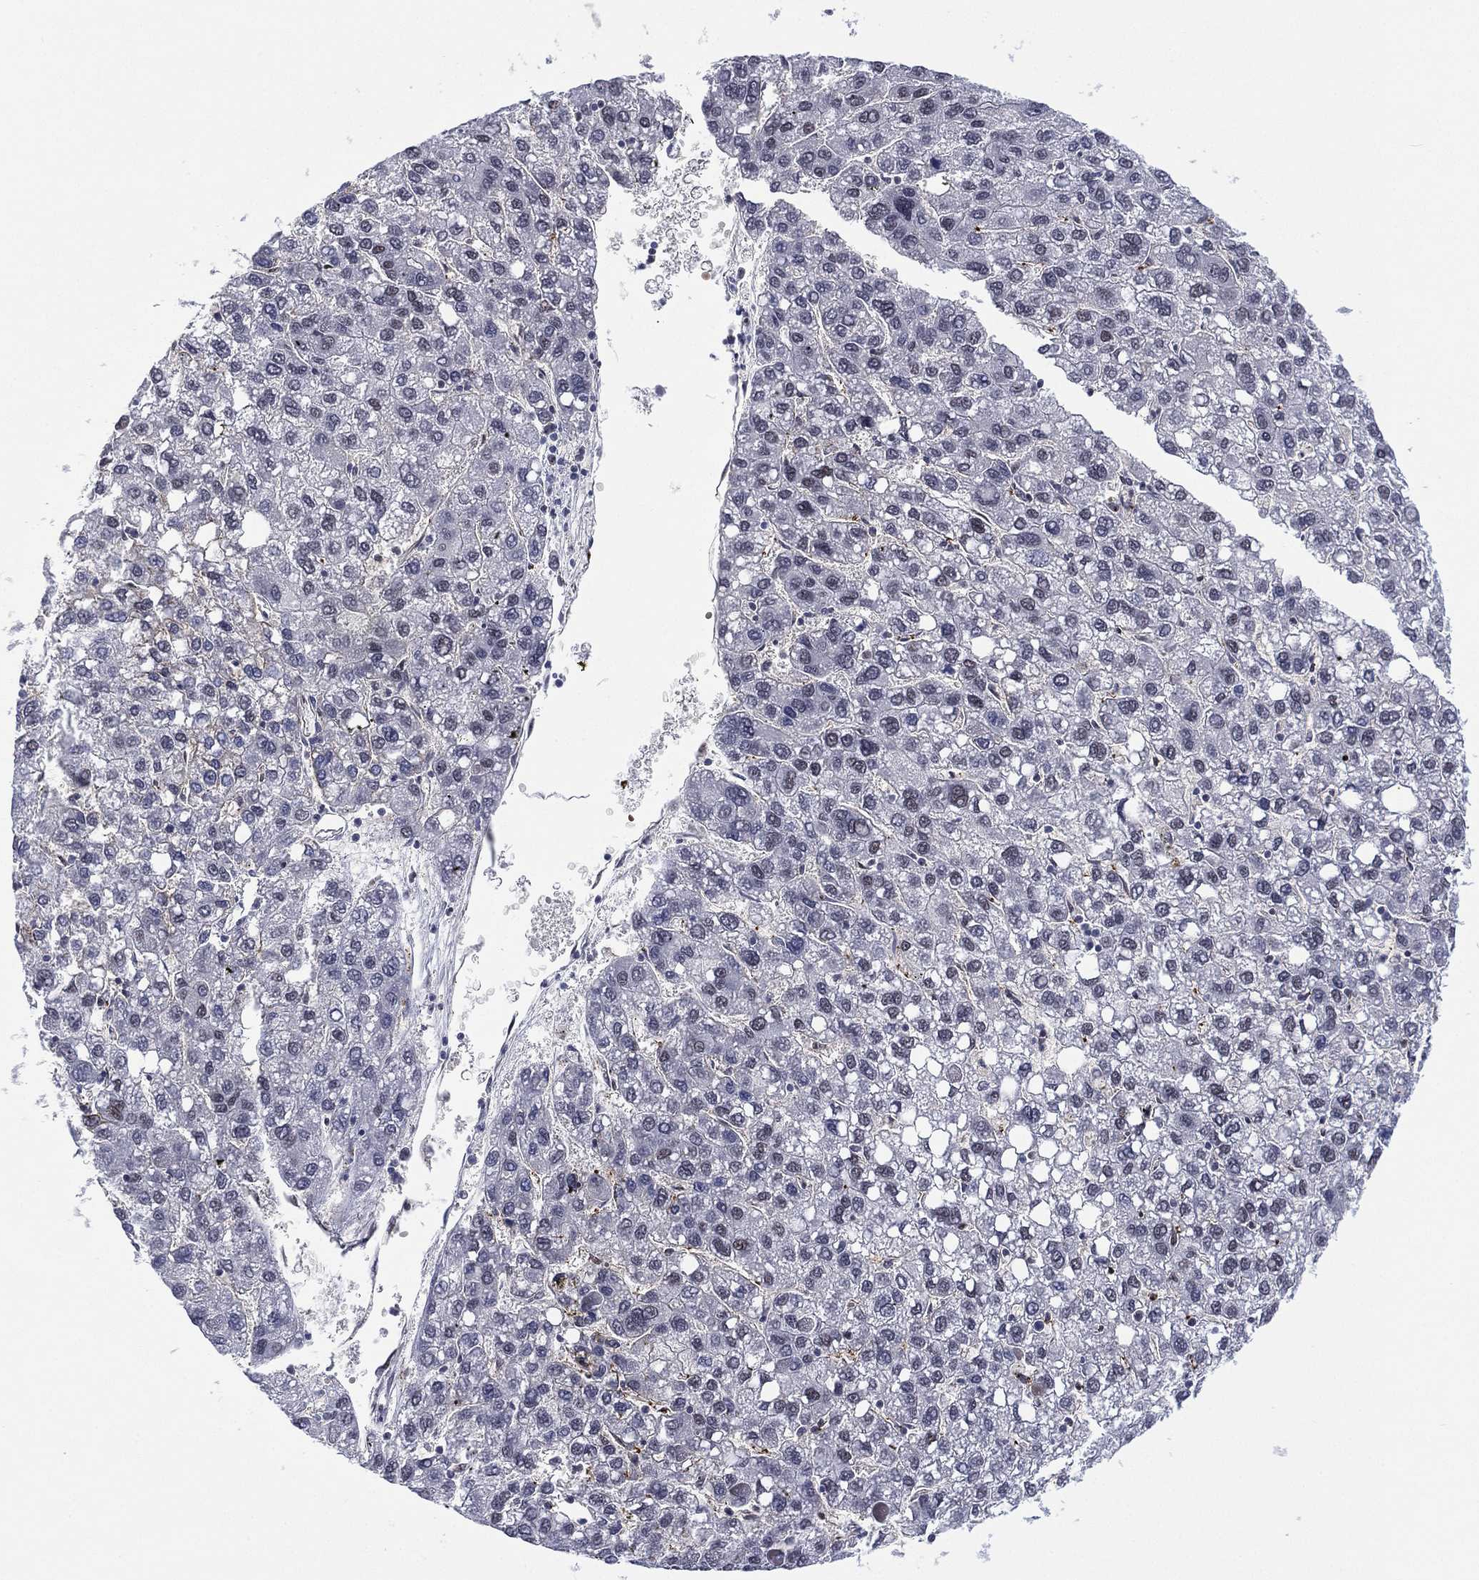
{"staining": {"intensity": "negative", "quantity": "none", "location": "none"}, "tissue": "liver cancer", "cell_type": "Tumor cells", "image_type": "cancer", "snomed": [{"axis": "morphology", "description": "Carcinoma, Hepatocellular, NOS"}, {"axis": "topography", "description": "Liver"}], "caption": "IHC image of human liver hepatocellular carcinoma stained for a protein (brown), which displays no positivity in tumor cells. (DAB IHC, high magnification).", "gene": "GSE1", "patient": {"sex": "female", "age": 82}}